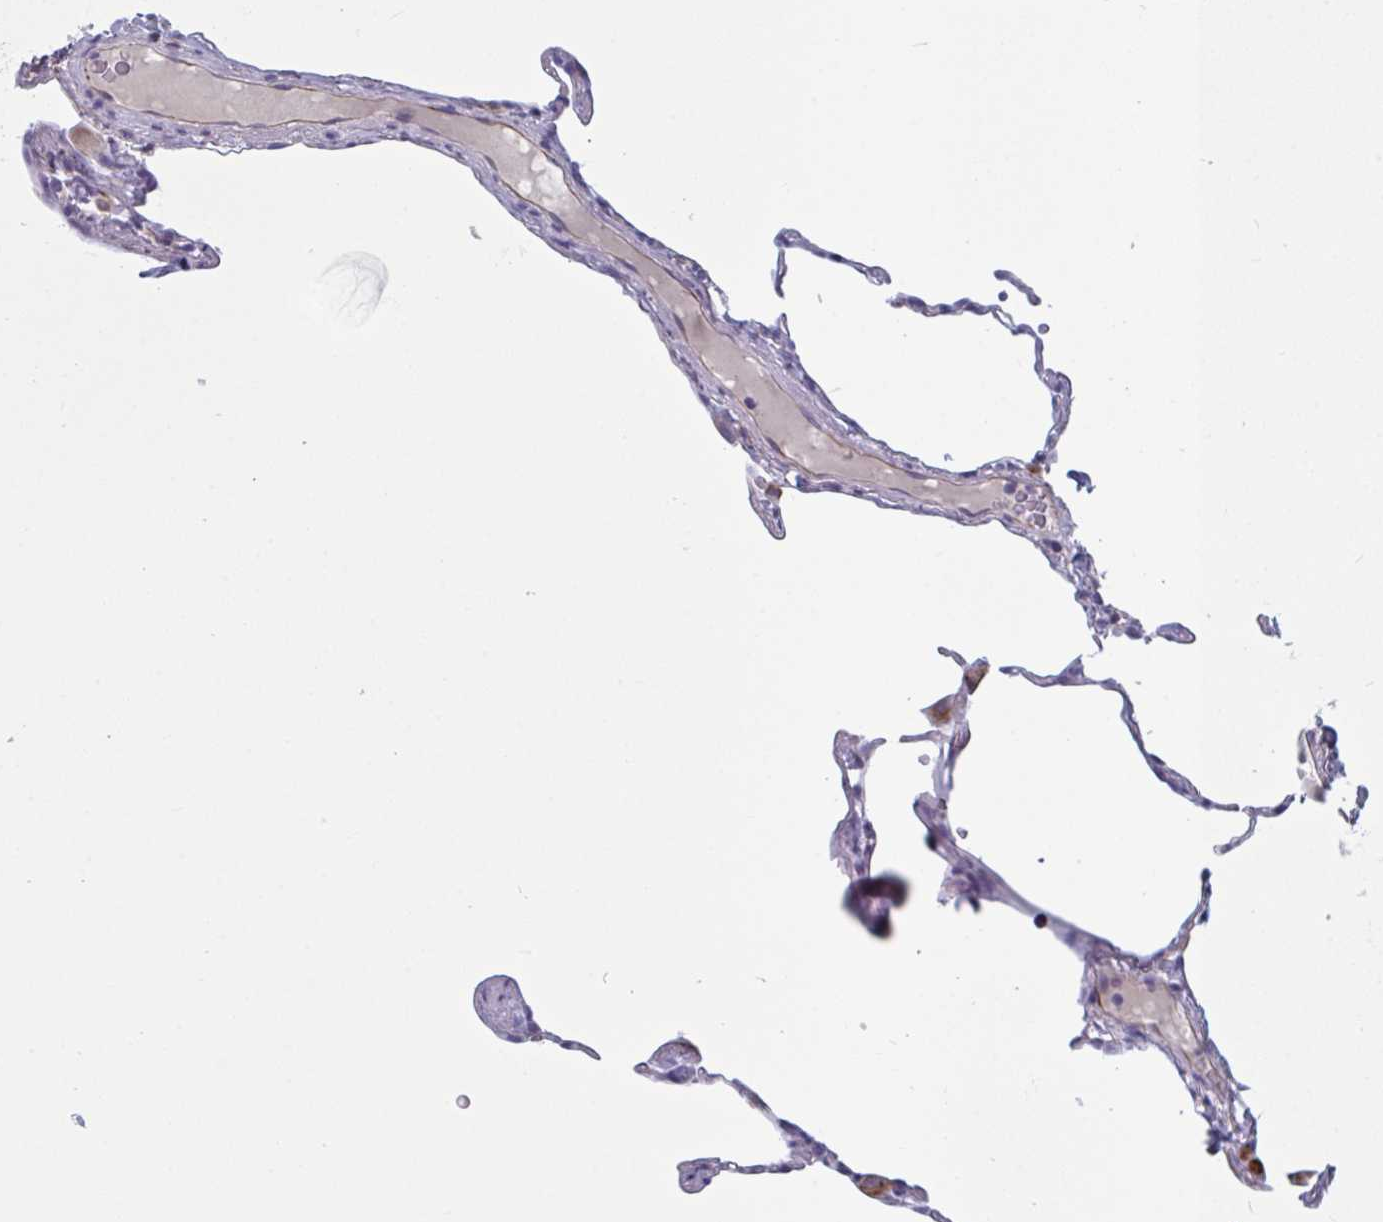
{"staining": {"intensity": "negative", "quantity": "none", "location": "none"}, "tissue": "lung", "cell_type": "Alveolar cells", "image_type": "normal", "snomed": [{"axis": "morphology", "description": "Normal tissue, NOS"}, {"axis": "topography", "description": "Lung"}], "caption": "DAB immunohistochemical staining of benign lung shows no significant staining in alveolar cells.", "gene": "OR1L3", "patient": {"sex": "female", "age": 57}}